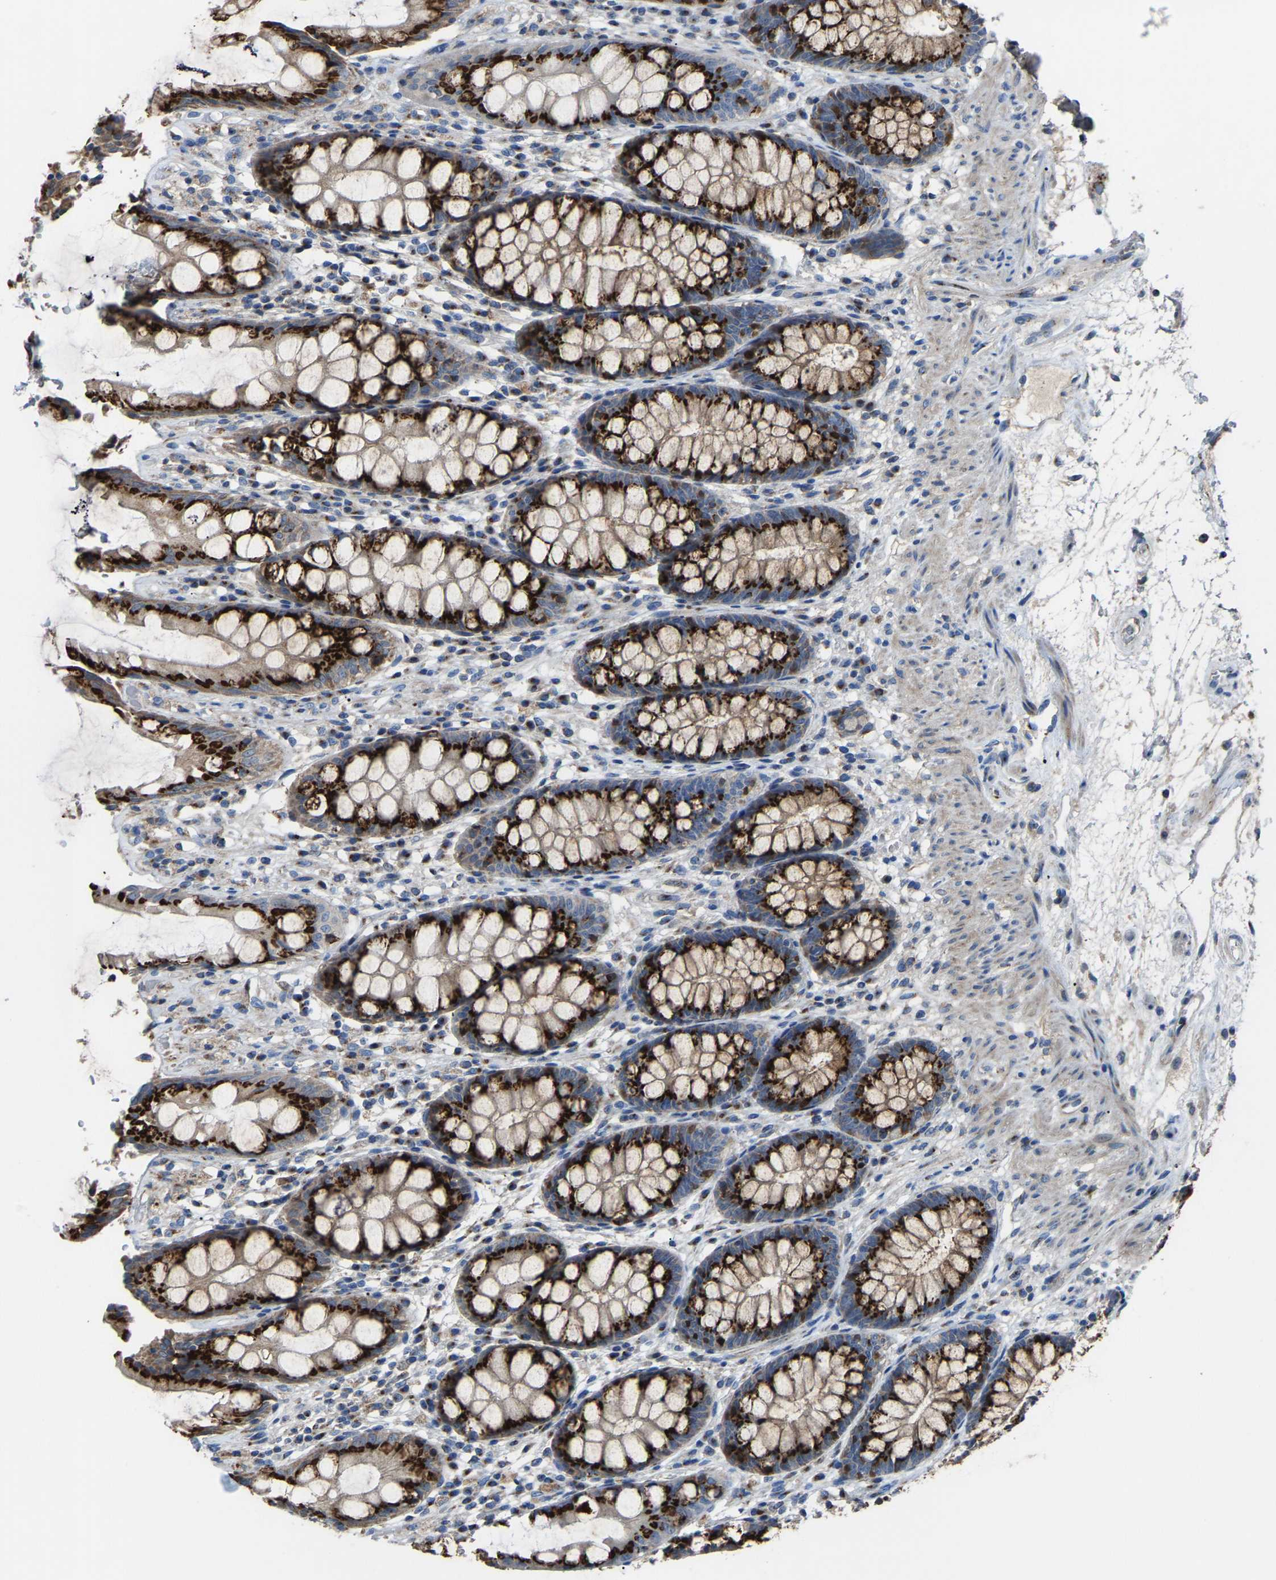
{"staining": {"intensity": "strong", "quantity": ">75%", "location": "cytoplasmic/membranous"}, "tissue": "rectum", "cell_type": "Glandular cells", "image_type": "normal", "snomed": [{"axis": "morphology", "description": "Normal tissue, NOS"}, {"axis": "topography", "description": "Rectum"}], "caption": "IHC image of normal rectum: human rectum stained using immunohistochemistry (IHC) reveals high levels of strong protein expression localized specifically in the cytoplasmic/membranous of glandular cells, appearing as a cytoplasmic/membranous brown color.", "gene": "CANT1", "patient": {"sex": "male", "age": 64}}